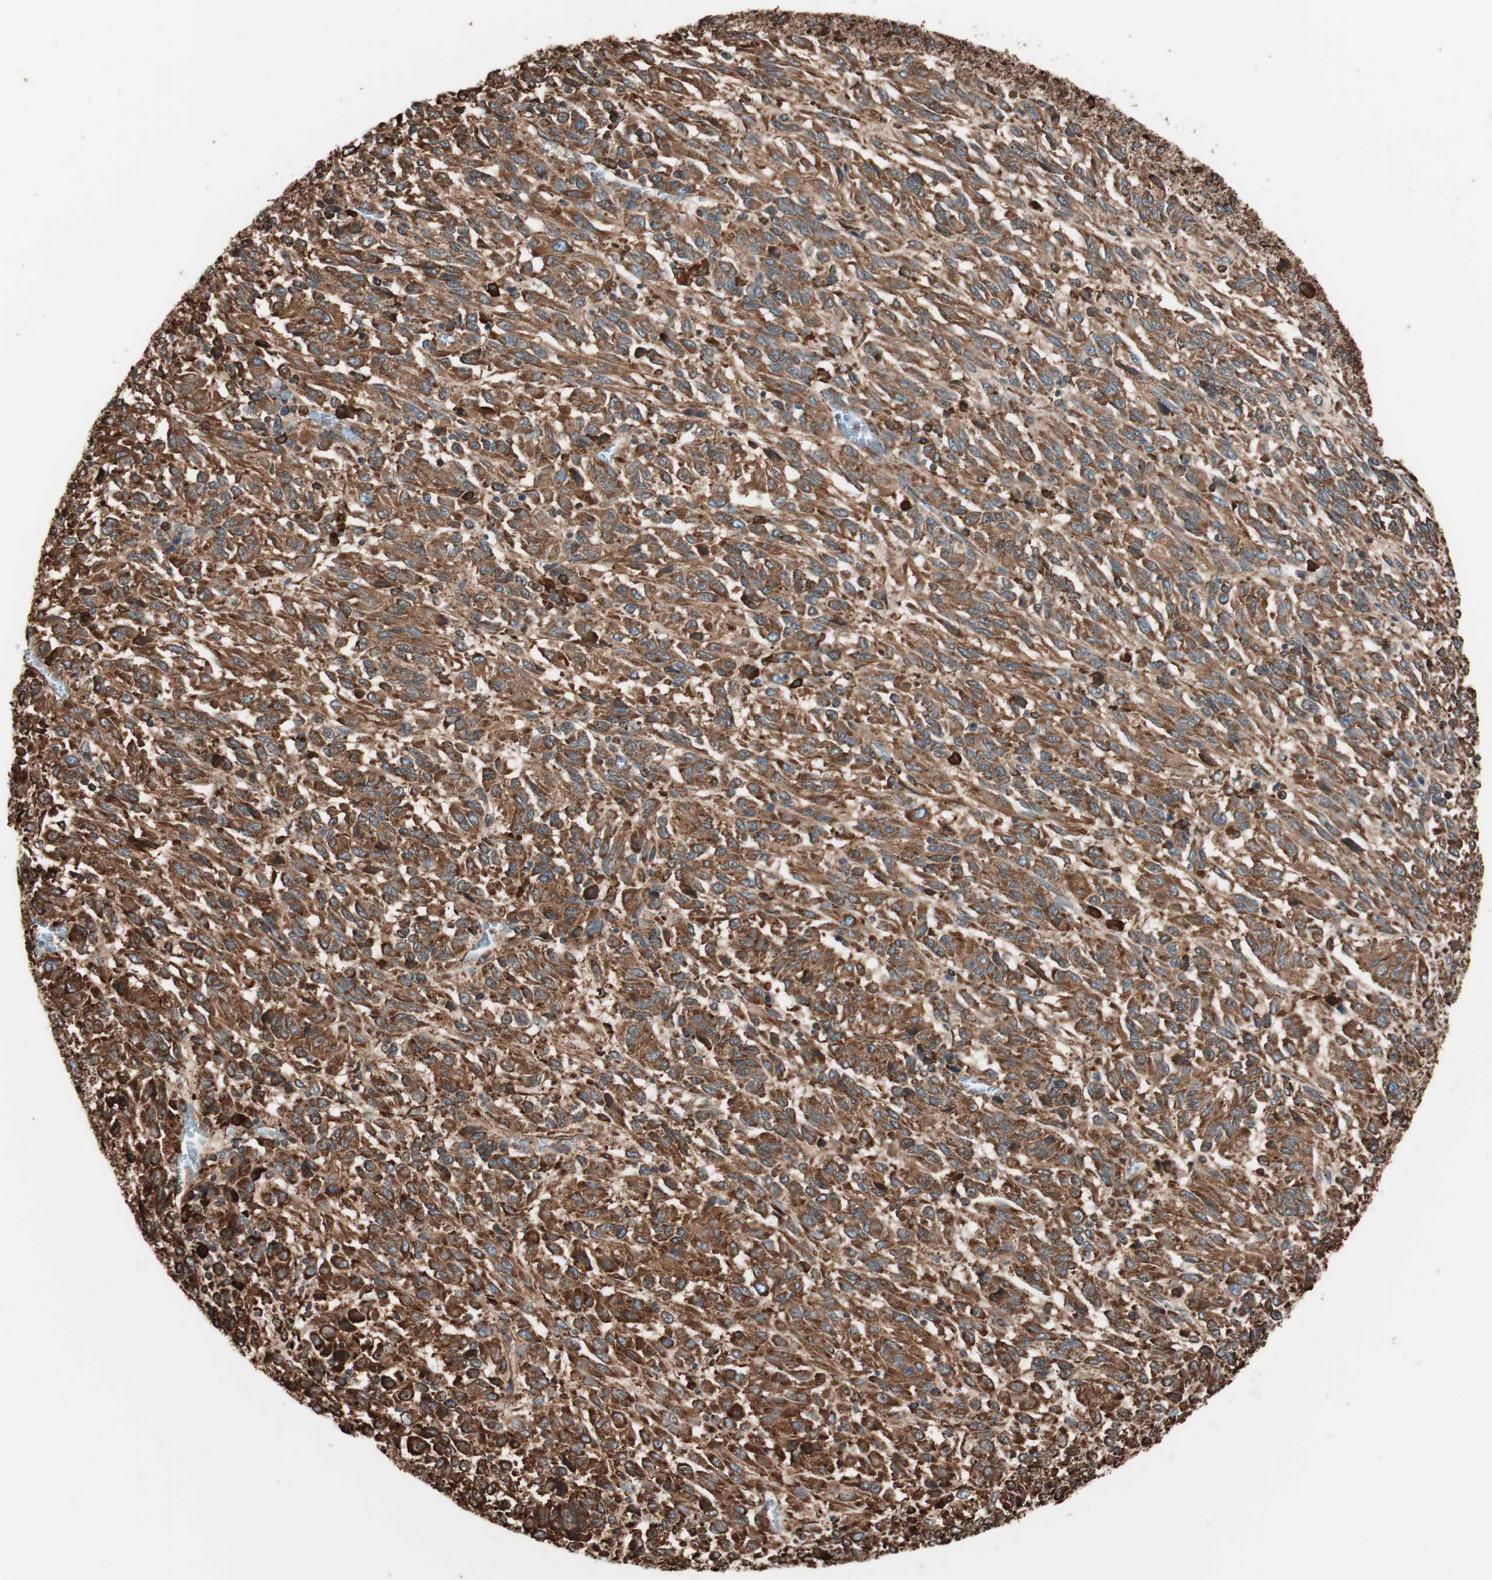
{"staining": {"intensity": "strong", "quantity": ">75%", "location": "cytoplasmic/membranous"}, "tissue": "melanoma", "cell_type": "Tumor cells", "image_type": "cancer", "snomed": [{"axis": "morphology", "description": "Malignant melanoma, Metastatic site"}, {"axis": "topography", "description": "Lung"}], "caption": "IHC (DAB) staining of melanoma exhibits strong cytoplasmic/membranous protein positivity in approximately >75% of tumor cells. Immunohistochemistry (ihc) stains the protein of interest in brown and the nuclei are stained blue.", "gene": "VEGFA", "patient": {"sex": "male", "age": 64}}